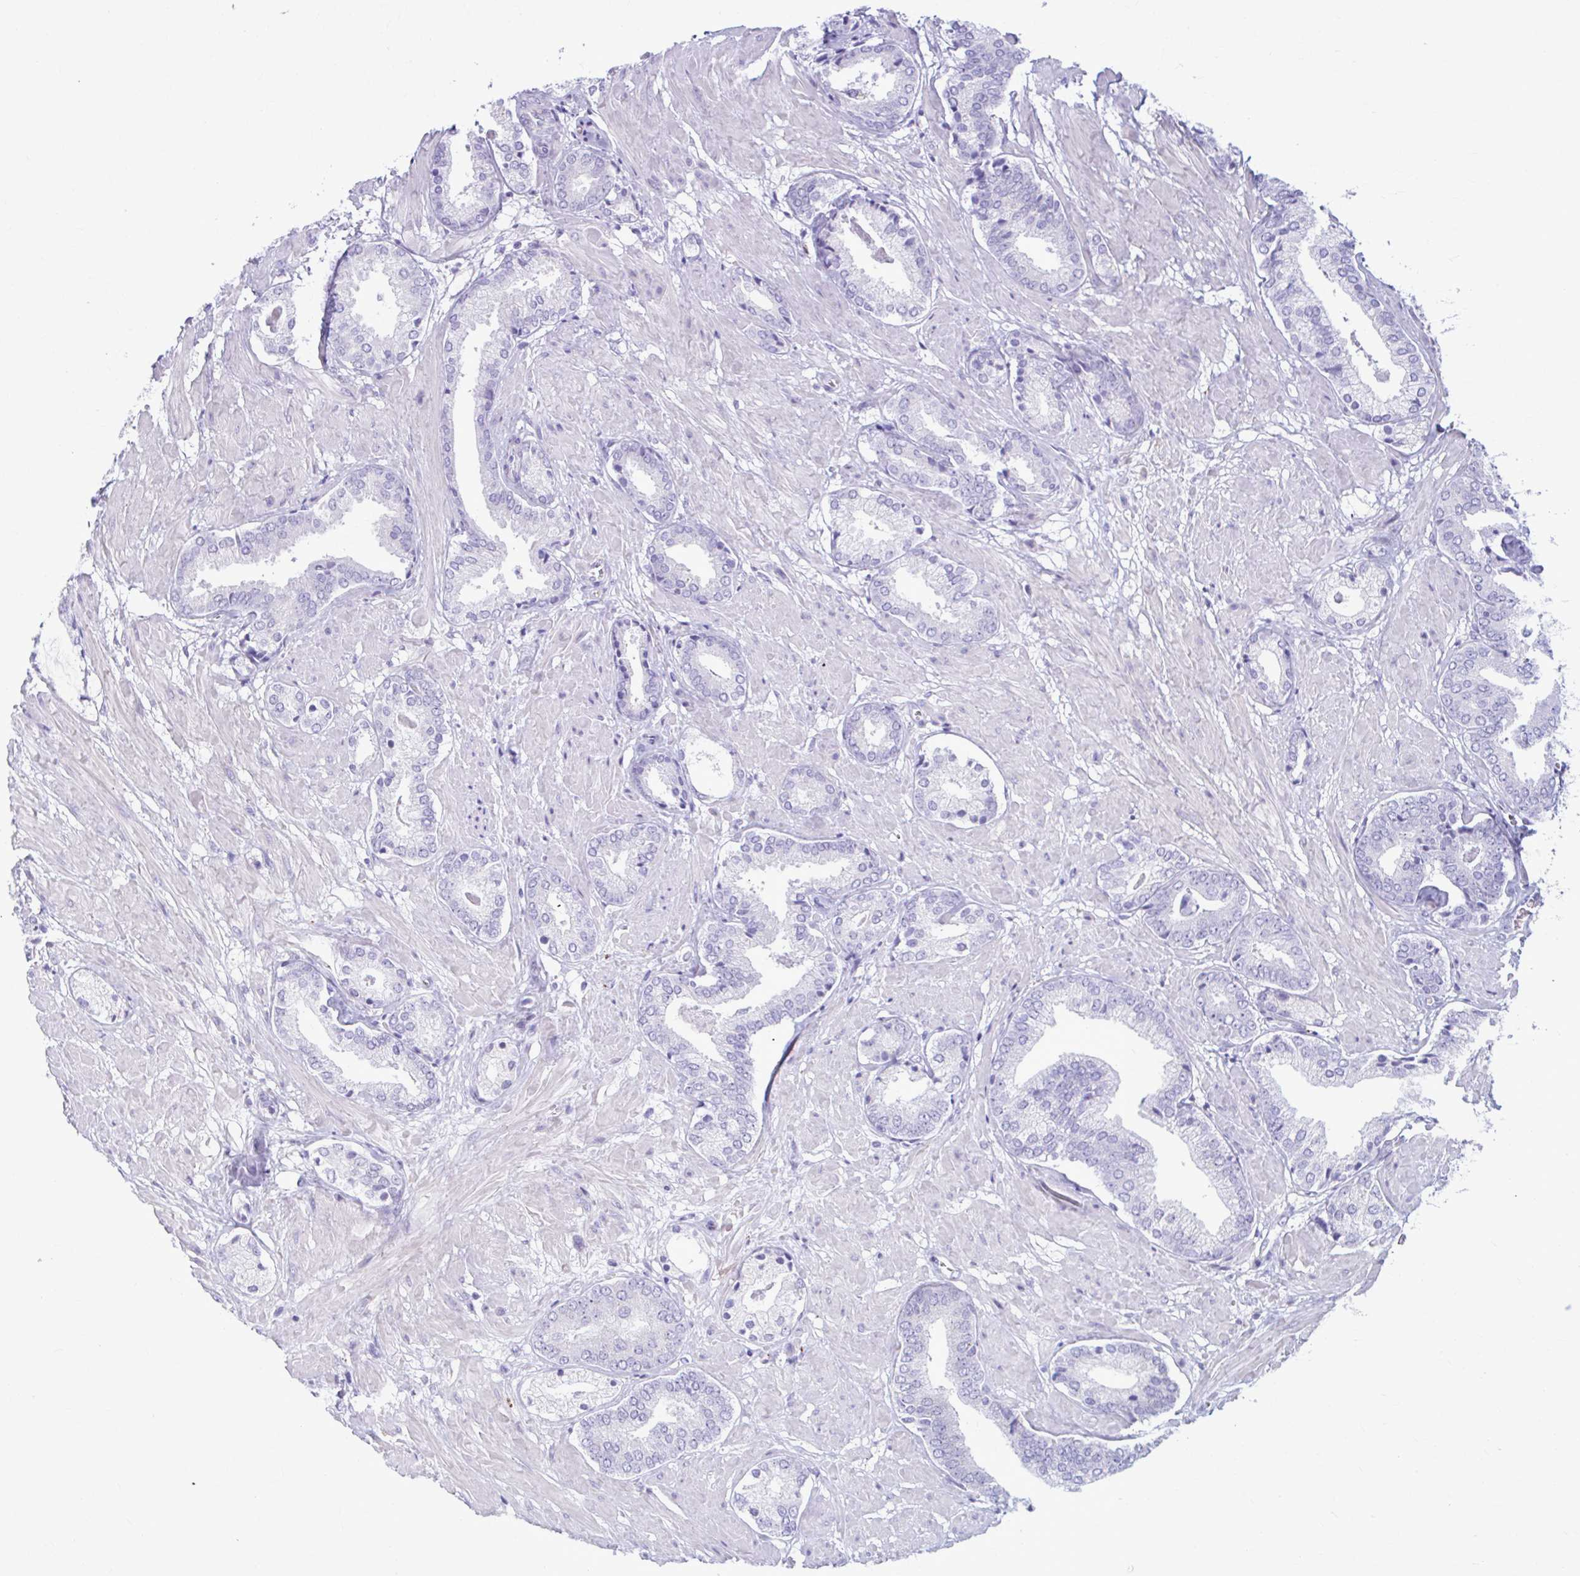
{"staining": {"intensity": "negative", "quantity": "none", "location": "none"}, "tissue": "prostate cancer", "cell_type": "Tumor cells", "image_type": "cancer", "snomed": [{"axis": "morphology", "description": "Adenocarcinoma, High grade"}, {"axis": "topography", "description": "Prostate"}], "caption": "Image shows no protein positivity in tumor cells of prostate adenocarcinoma (high-grade) tissue. (DAB IHC with hematoxylin counter stain).", "gene": "C12orf71", "patient": {"sex": "male", "age": 56}}